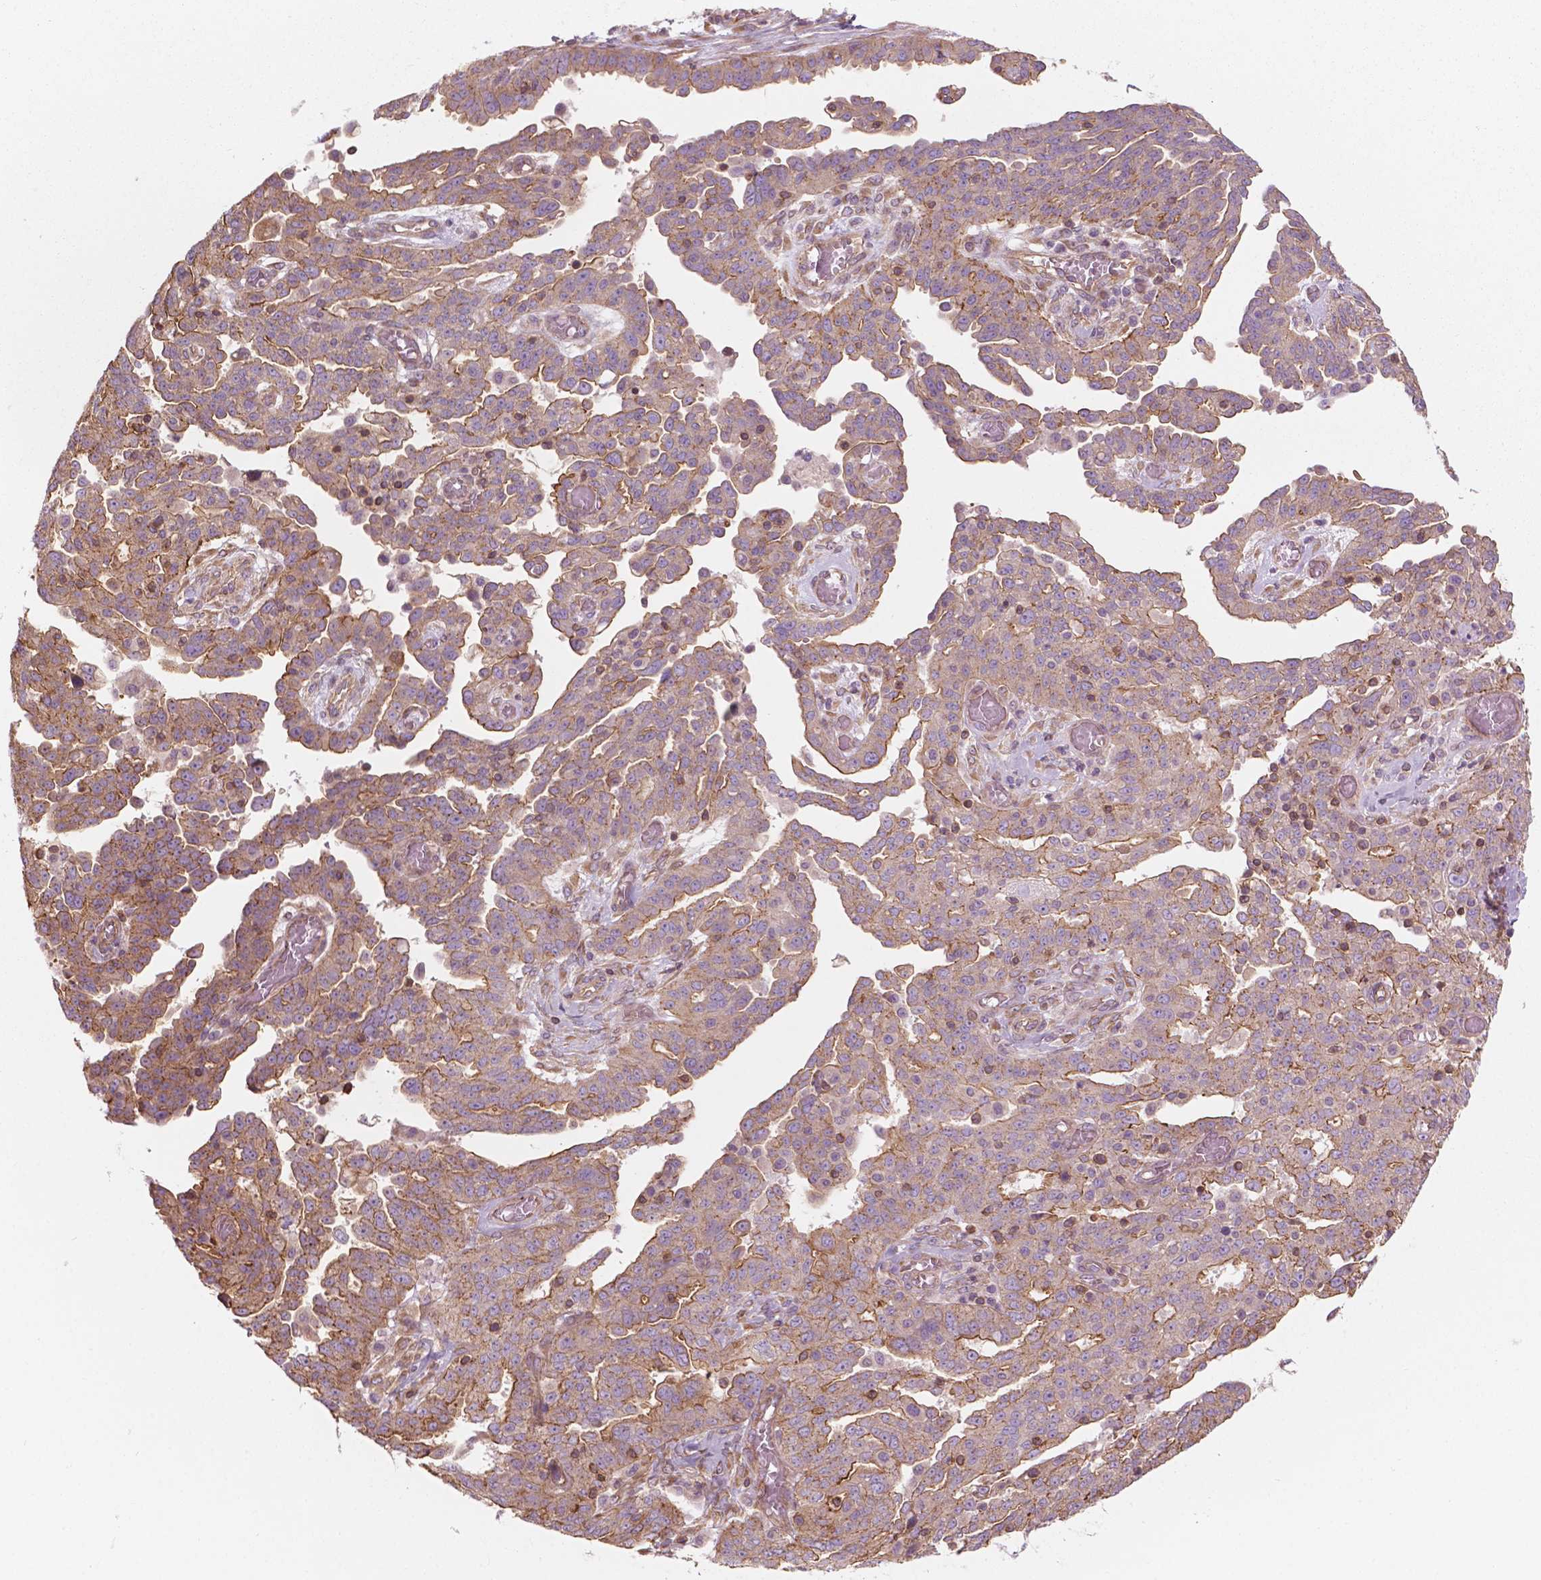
{"staining": {"intensity": "moderate", "quantity": "<25%", "location": "cytoplasmic/membranous"}, "tissue": "ovarian cancer", "cell_type": "Tumor cells", "image_type": "cancer", "snomed": [{"axis": "morphology", "description": "Cystadenocarcinoma, serous, NOS"}, {"axis": "topography", "description": "Ovary"}], "caption": "Immunohistochemical staining of human ovarian serous cystadenocarcinoma shows moderate cytoplasmic/membranous protein expression in approximately <25% of tumor cells. The protein of interest is shown in brown color, while the nuclei are stained blue.", "gene": "SURF4", "patient": {"sex": "female", "age": 67}}